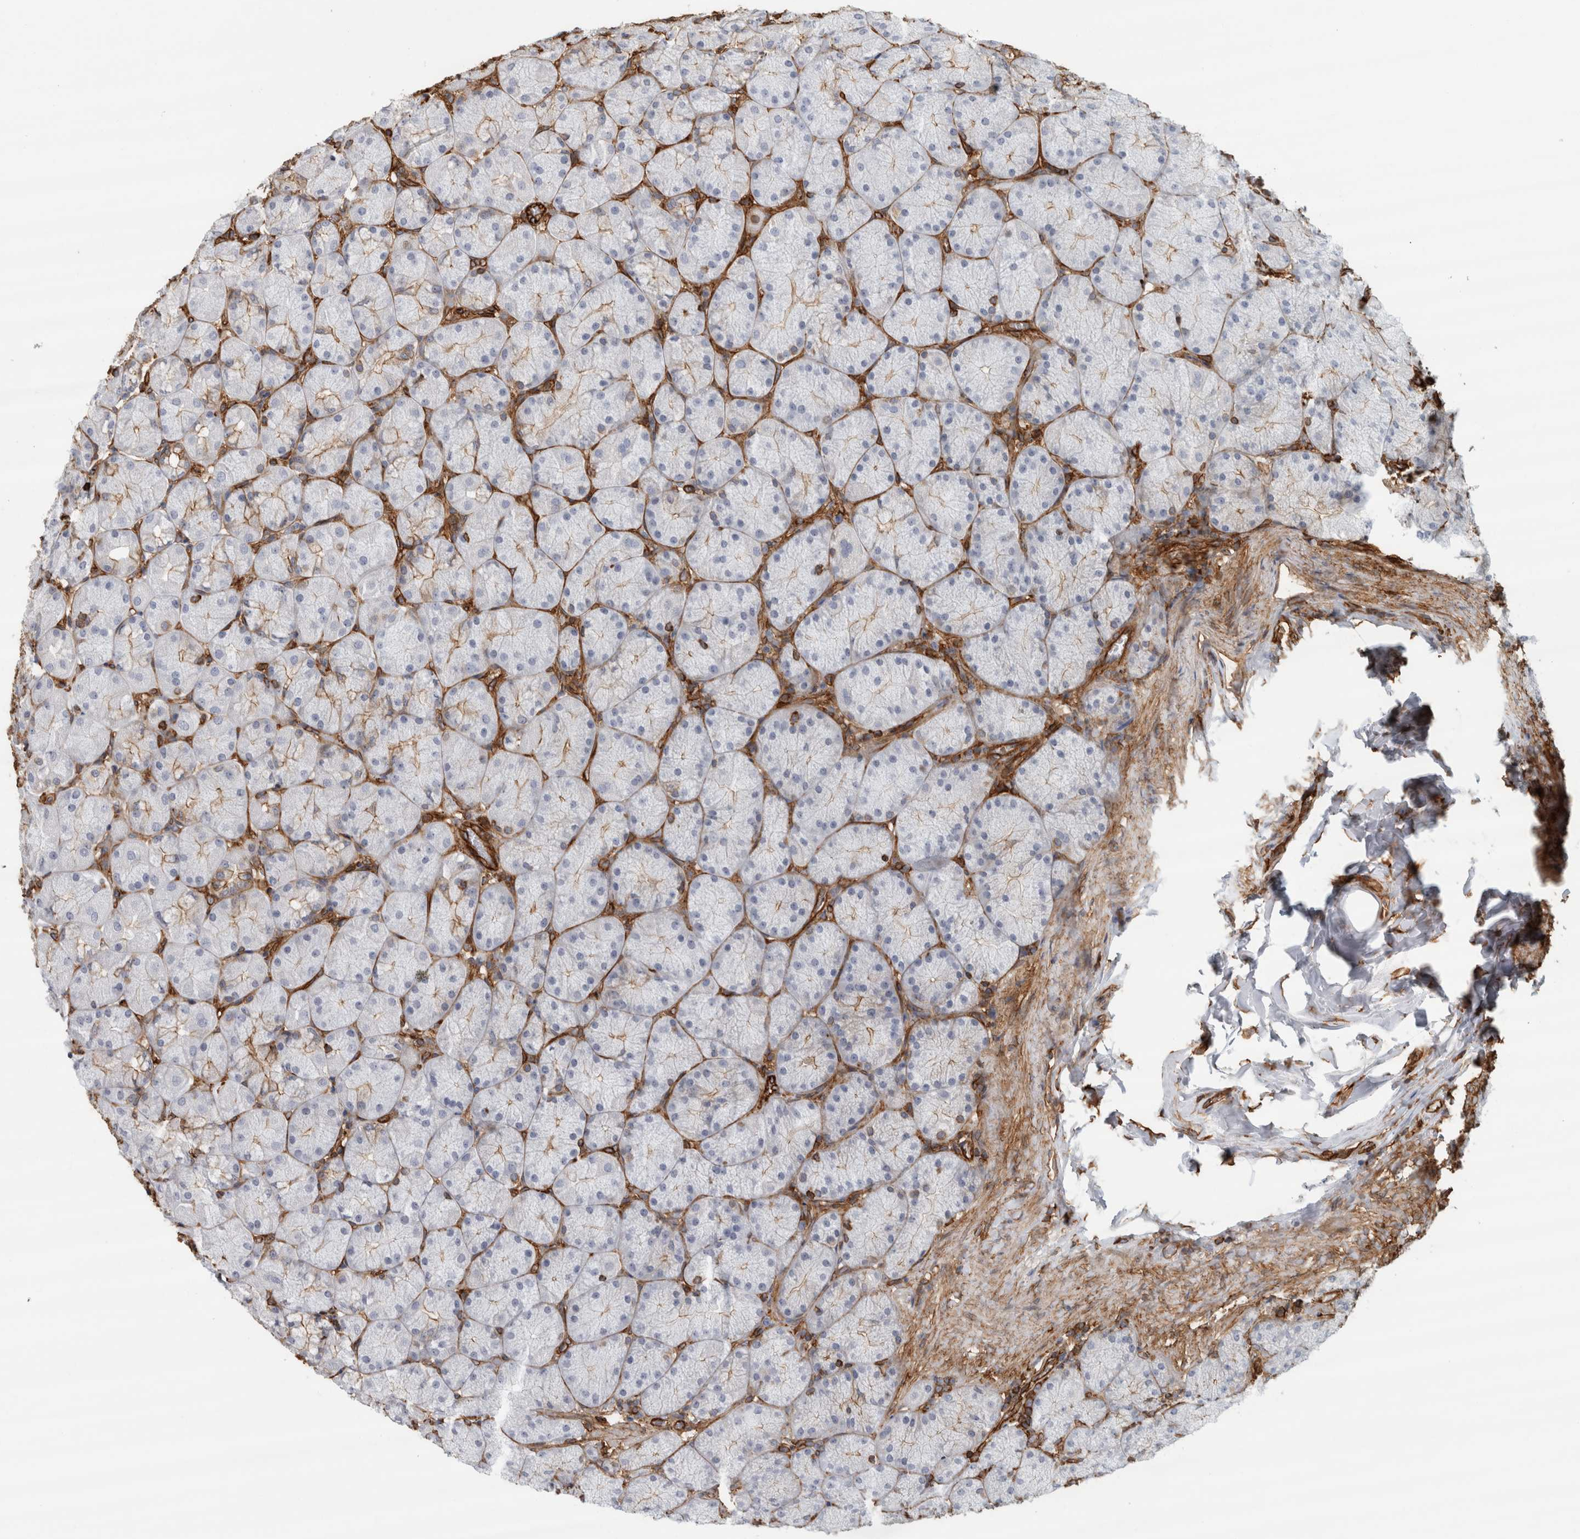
{"staining": {"intensity": "strong", "quantity": "25%-75%", "location": "cytoplasmic/membranous"}, "tissue": "stomach", "cell_type": "Glandular cells", "image_type": "normal", "snomed": [{"axis": "morphology", "description": "Normal tissue, NOS"}, {"axis": "topography", "description": "Stomach, upper"}], "caption": "Strong cytoplasmic/membranous positivity for a protein is appreciated in about 25%-75% of glandular cells of unremarkable stomach using immunohistochemistry (IHC).", "gene": "AHNAK", "patient": {"sex": "female", "age": 56}}